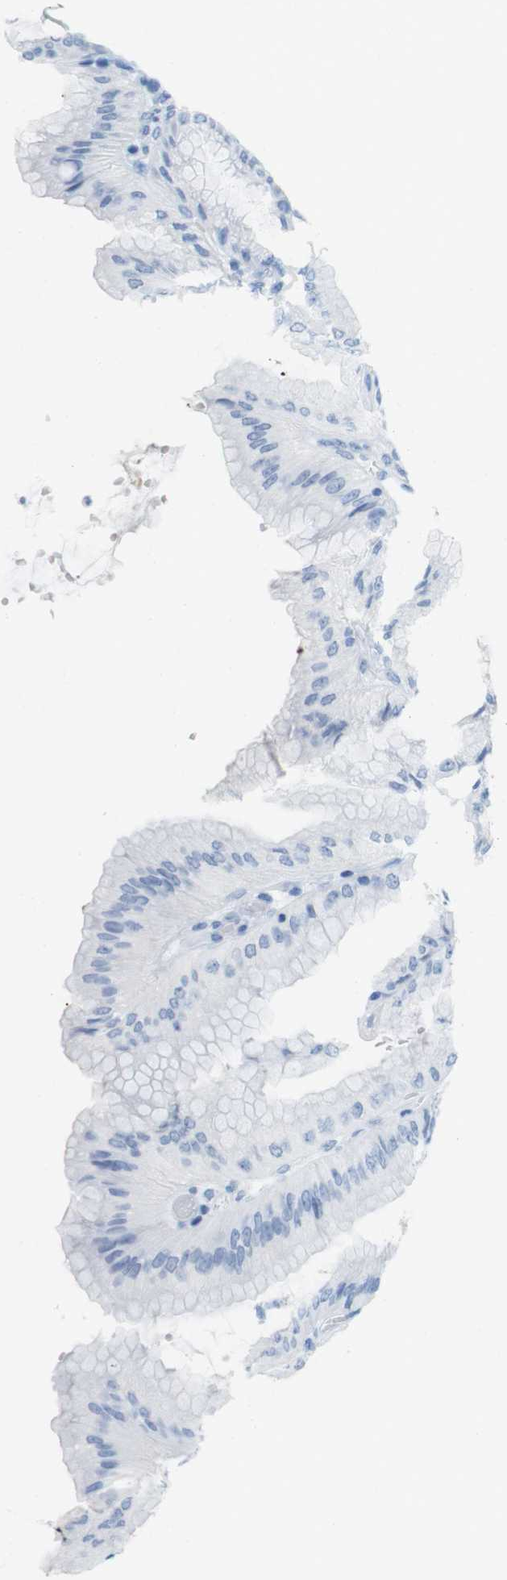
{"staining": {"intensity": "negative", "quantity": "none", "location": "none"}, "tissue": "stomach", "cell_type": "Glandular cells", "image_type": "normal", "snomed": [{"axis": "morphology", "description": "Normal tissue, NOS"}, {"axis": "topography", "description": "Stomach, lower"}], "caption": "This photomicrograph is of normal stomach stained with immunohistochemistry to label a protein in brown with the nuclei are counter-stained blue. There is no staining in glandular cells. (Immunohistochemistry, brightfield microscopy, high magnification).", "gene": "TNNT2", "patient": {"sex": "male", "age": 71}}